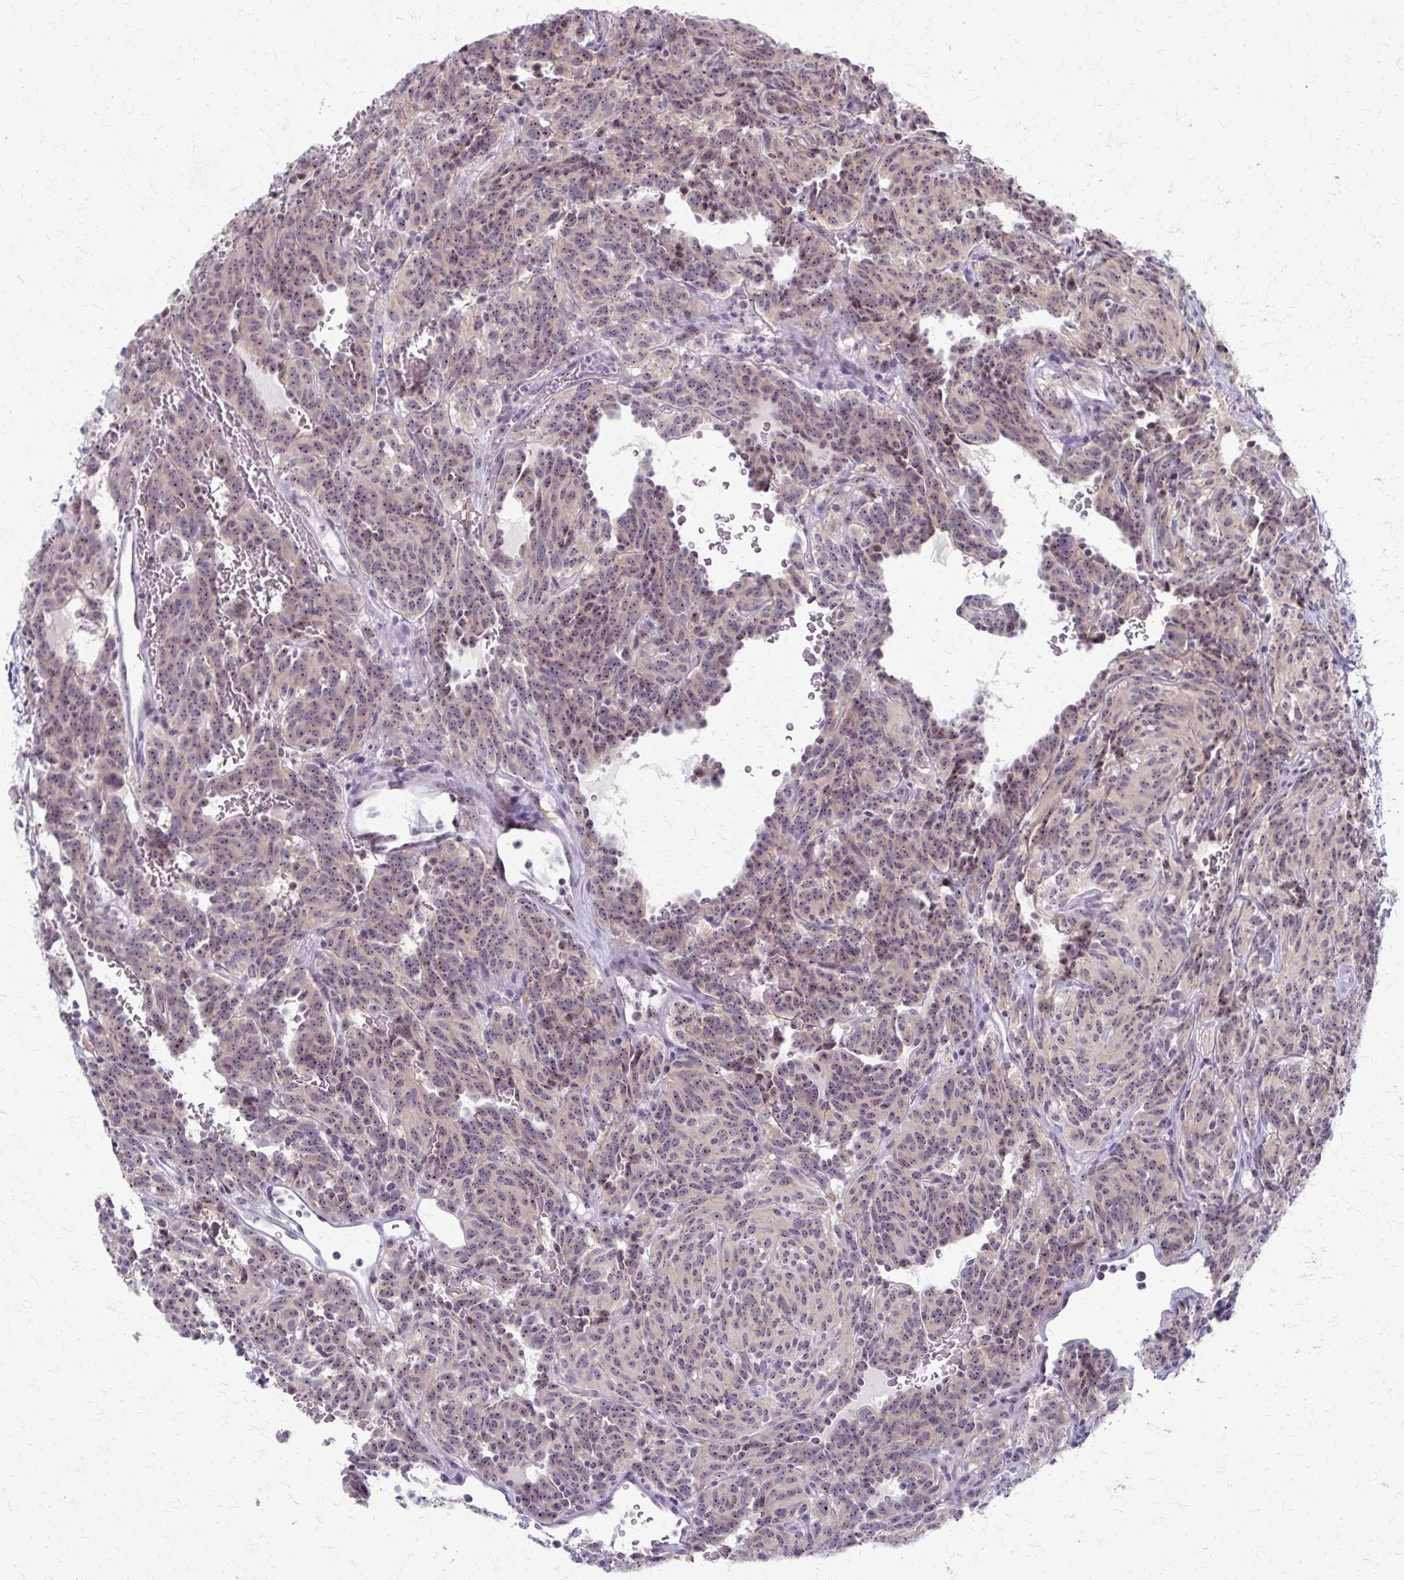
{"staining": {"intensity": "moderate", "quantity": ">75%", "location": "nuclear"}, "tissue": "carcinoid", "cell_type": "Tumor cells", "image_type": "cancer", "snomed": [{"axis": "morphology", "description": "Carcinoid, malignant, NOS"}, {"axis": "topography", "description": "Lung"}], "caption": "Malignant carcinoid stained with a protein marker reveals moderate staining in tumor cells.", "gene": "NUDT16", "patient": {"sex": "female", "age": 61}}